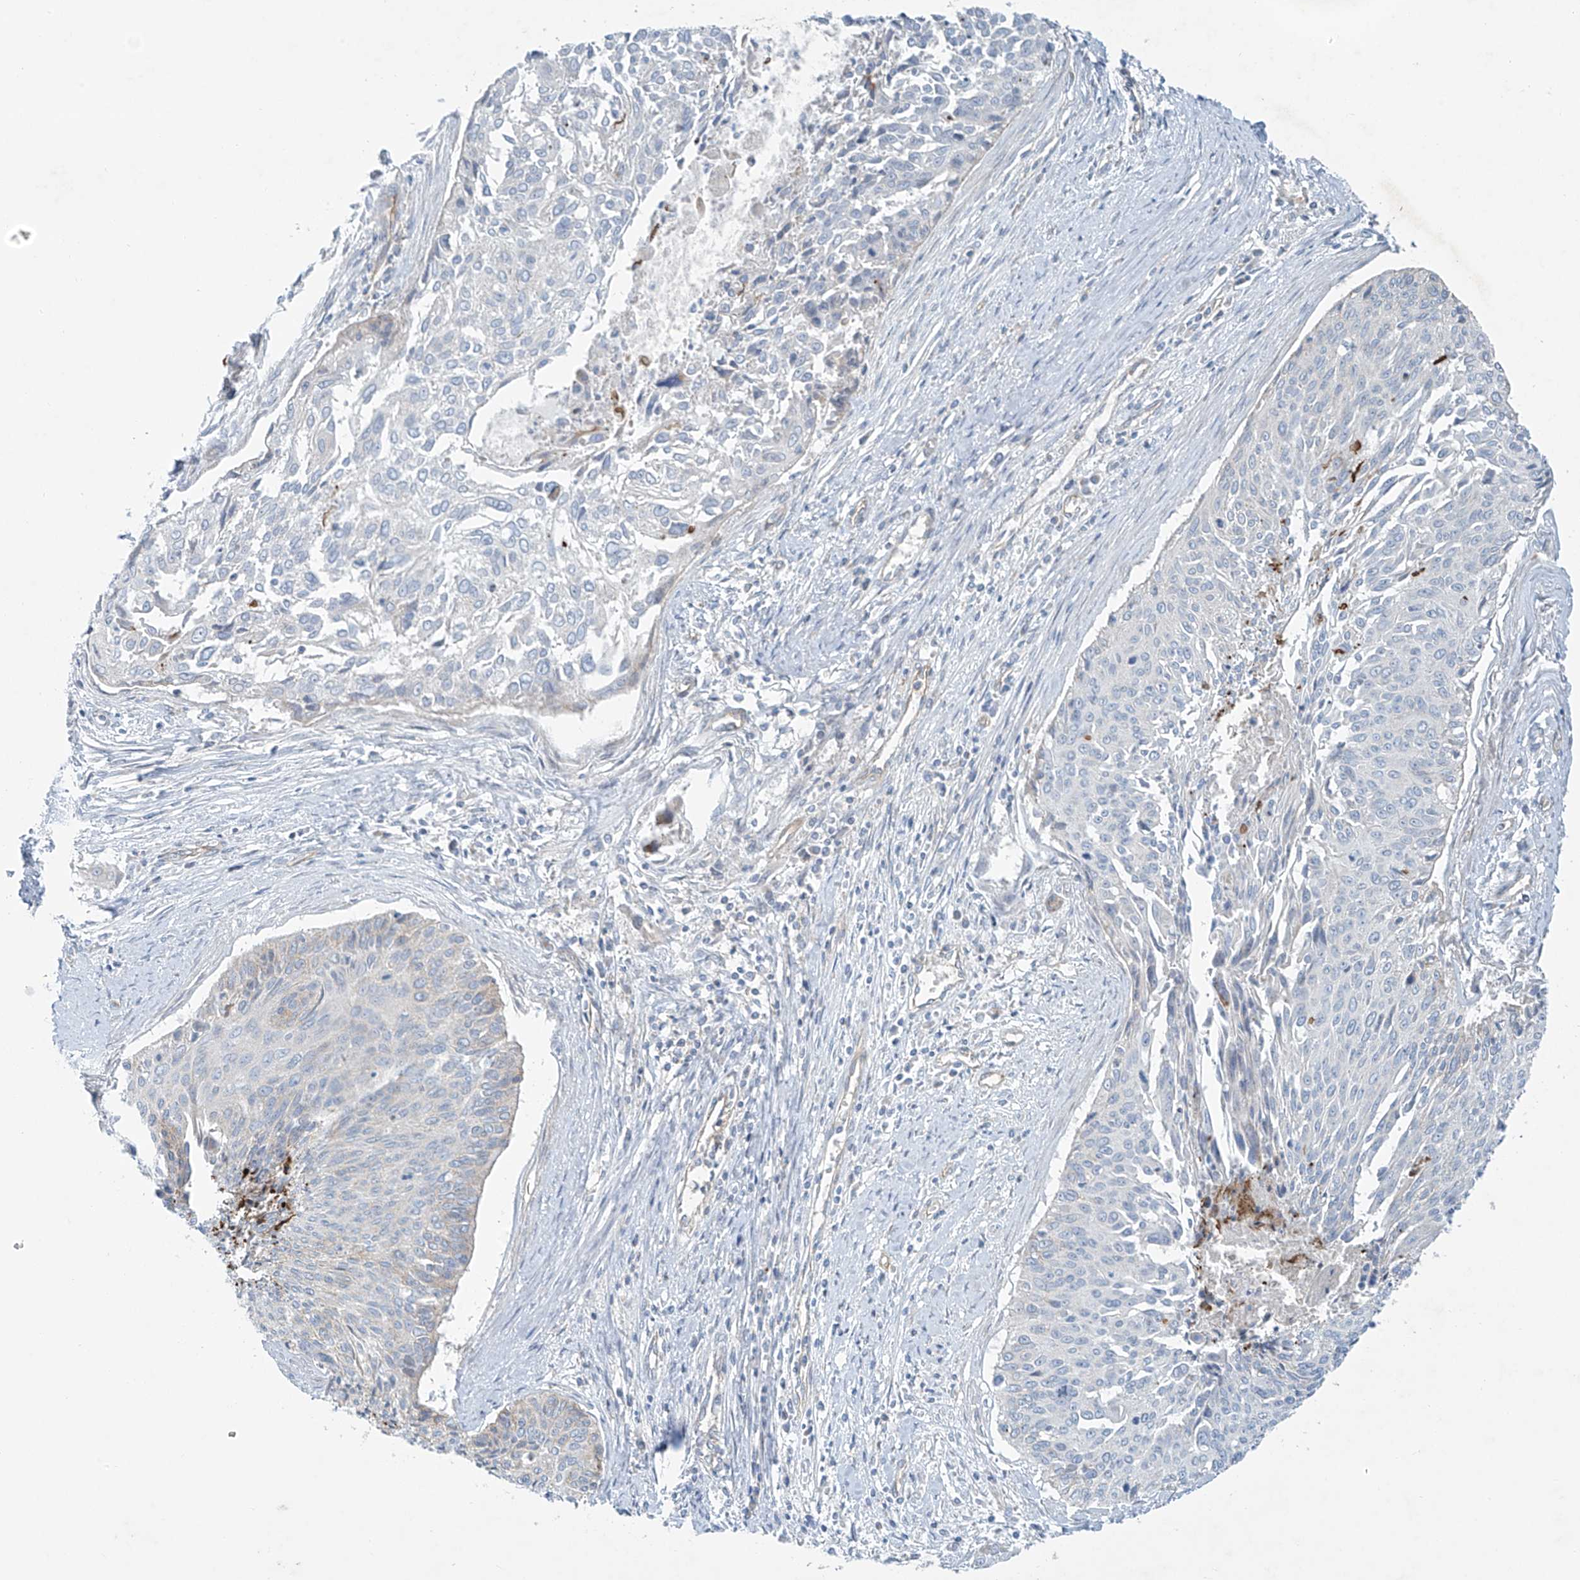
{"staining": {"intensity": "negative", "quantity": "none", "location": "none"}, "tissue": "cervical cancer", "cell_type": "Tumor cells", "image_type": "cancer", "snomed": [{"axis": "morphology", "description": "Squamous cell carcinoma, NOS"}, {"axis": "topography", "description": "Cervix"}], "caption": "IHC histopathology image of neoplastic tissue: cervical squamous cell carcinoma stained with DAB demonstrates no significant protein expression in tumor cells.", "gene": "VAMP5", "patient": {"sex": "female", "age": 55}}